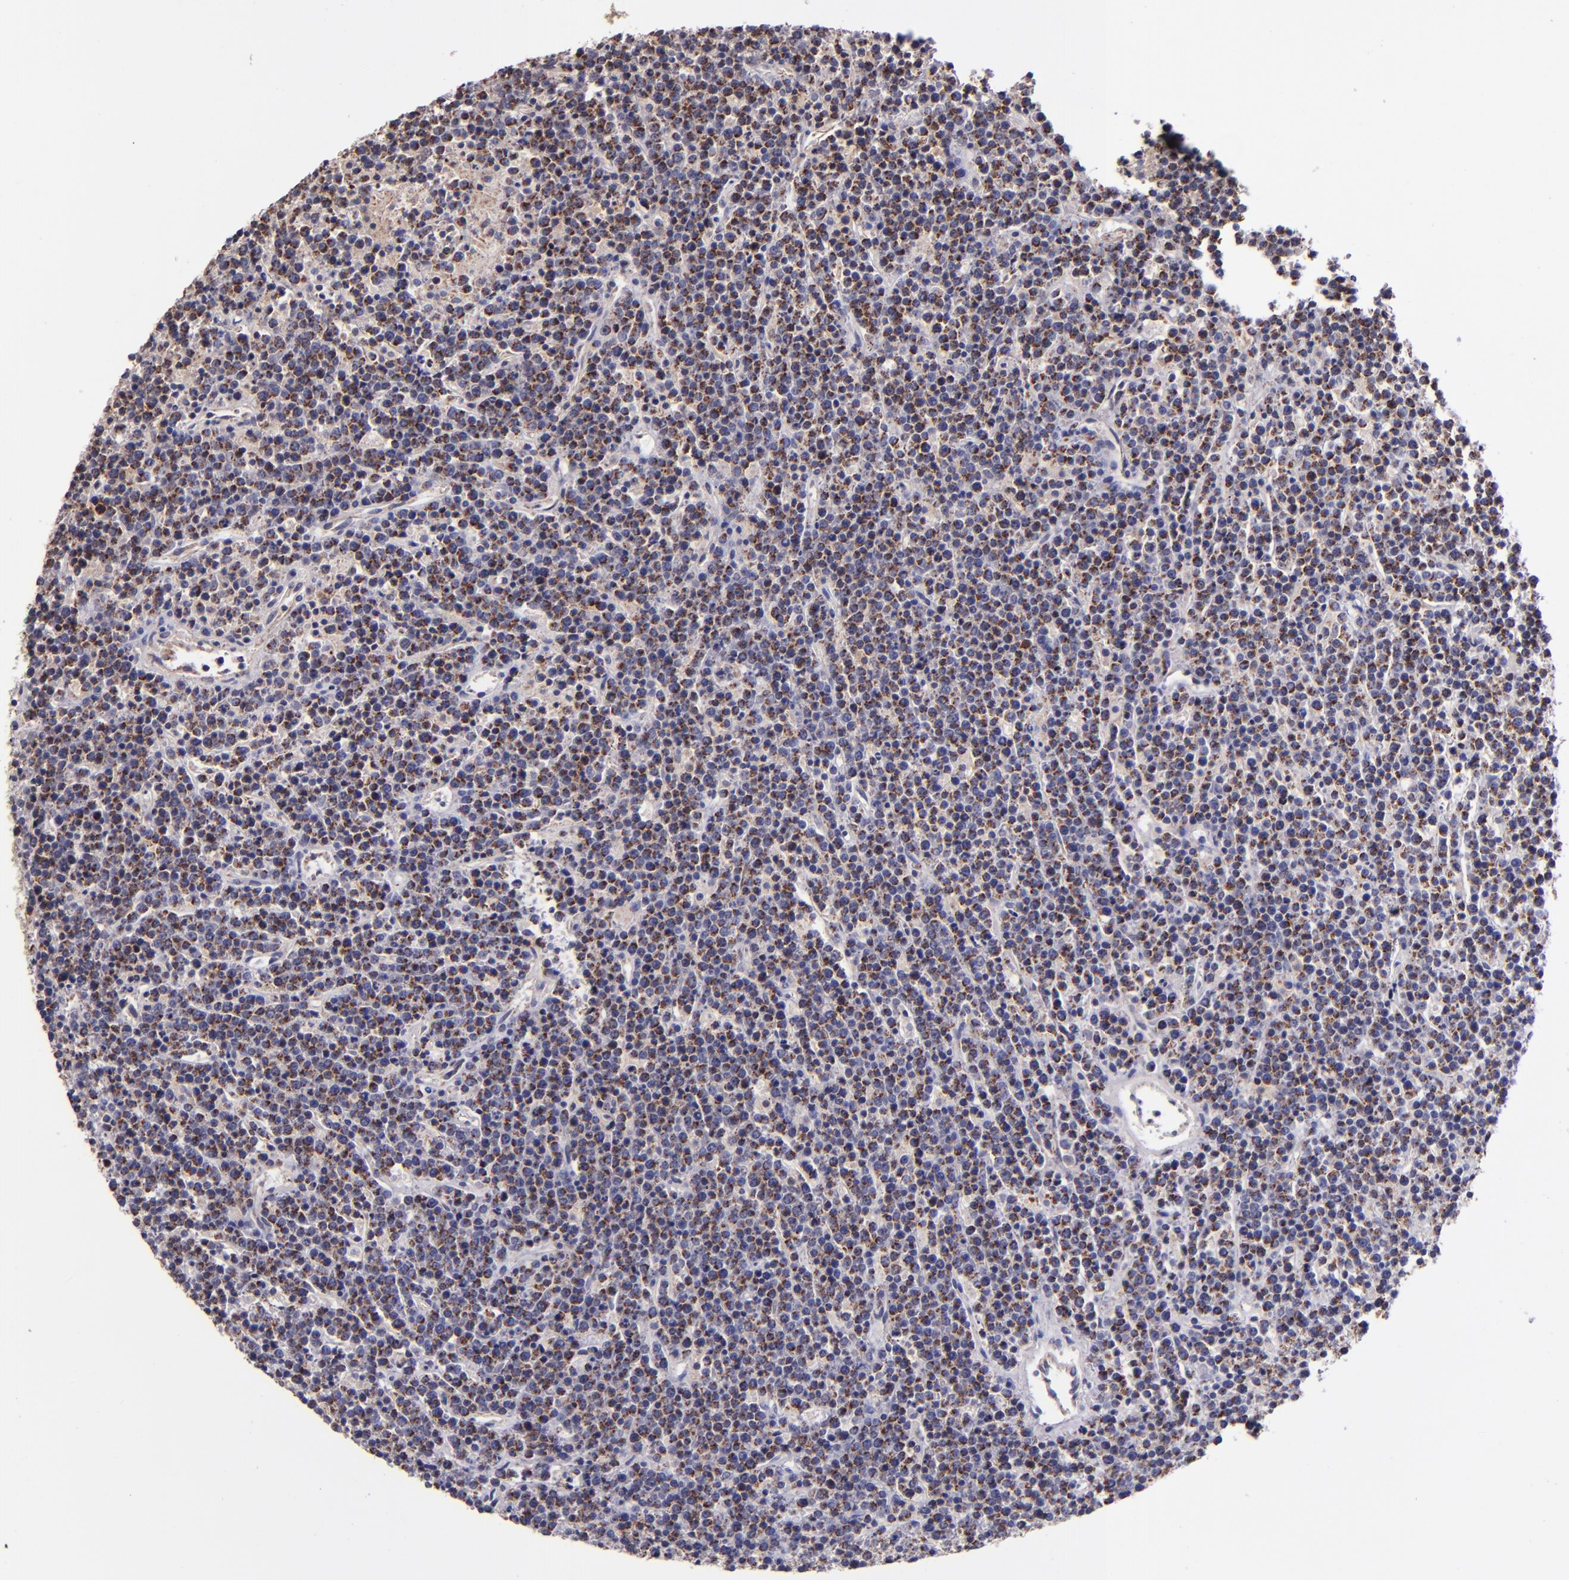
{"staining": {"intensity": "moderate", "quantity": "25%-75%", "location": "cytoplasmic/membranous"}, "tissue": "lymphoma", "cell_type": "Tumor cells", "image_type": "cancer", "snomed": [{"axis": "morphology", "description": "Malignant lymphoma, non-Hodgkin's type, High grade"}, {"axis": "topography", "description": "Ovary"}], "caption": "Brown immunohistochemical staining in high-grade malignant lymphoma, non-Hodgkin's type demonstrates moderate cytoplasmic/membranous expression in about 25%-75% of tumor cells.", "gene": "SHC1", "patient": {"sex": "female", "age": 56}}